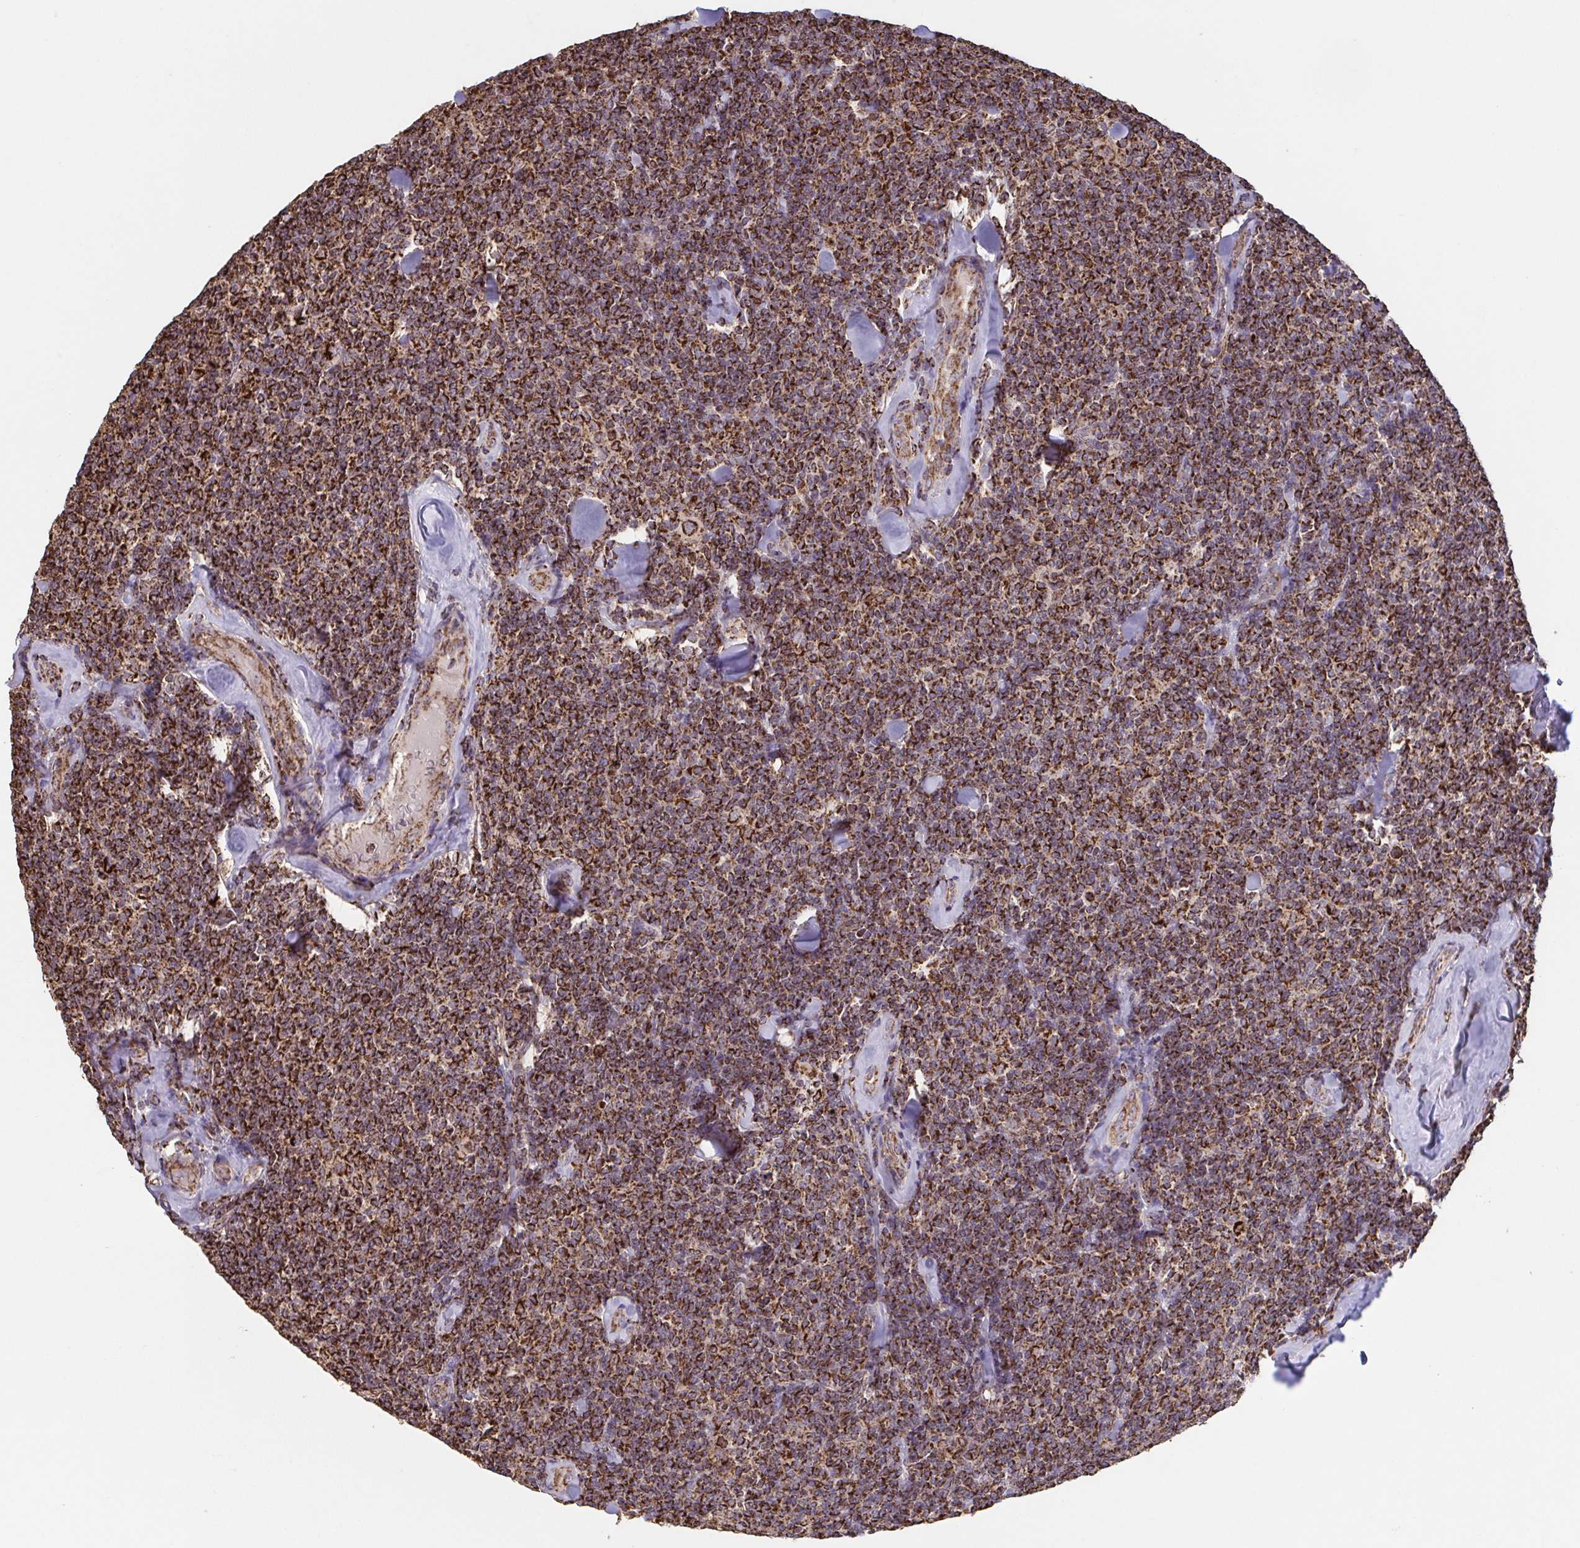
{"staining": {"intensity": "strong", "quantity": ">75%", "location": "cytoplasmic/membranous"}, "tissue": "lymphoma", "cell_type": "Tumor cells", "image_type": "cancer", "snomed": [{"axis": "morphology", "description": "Malignant lymphoma, non-Hodgkin's type, Low grade"}, {"axis": "topography", "description": "Lymph node"}], "caption": "Immunohistochemistry staining of lymphoma, which reveals high levels of strong cytoplasmic/membranous positivity in approximately >75% of tumor cells indicating strong cytoplasmic/membranous protein staining. The staining was performed using DAB (3,3'-diaminobenzidine) (brown) for protein detection and nuclei were counterstained in hematoxylin (blue).", "gene": "DIP2B", "patient": {"sex": "female", "age": 56}}